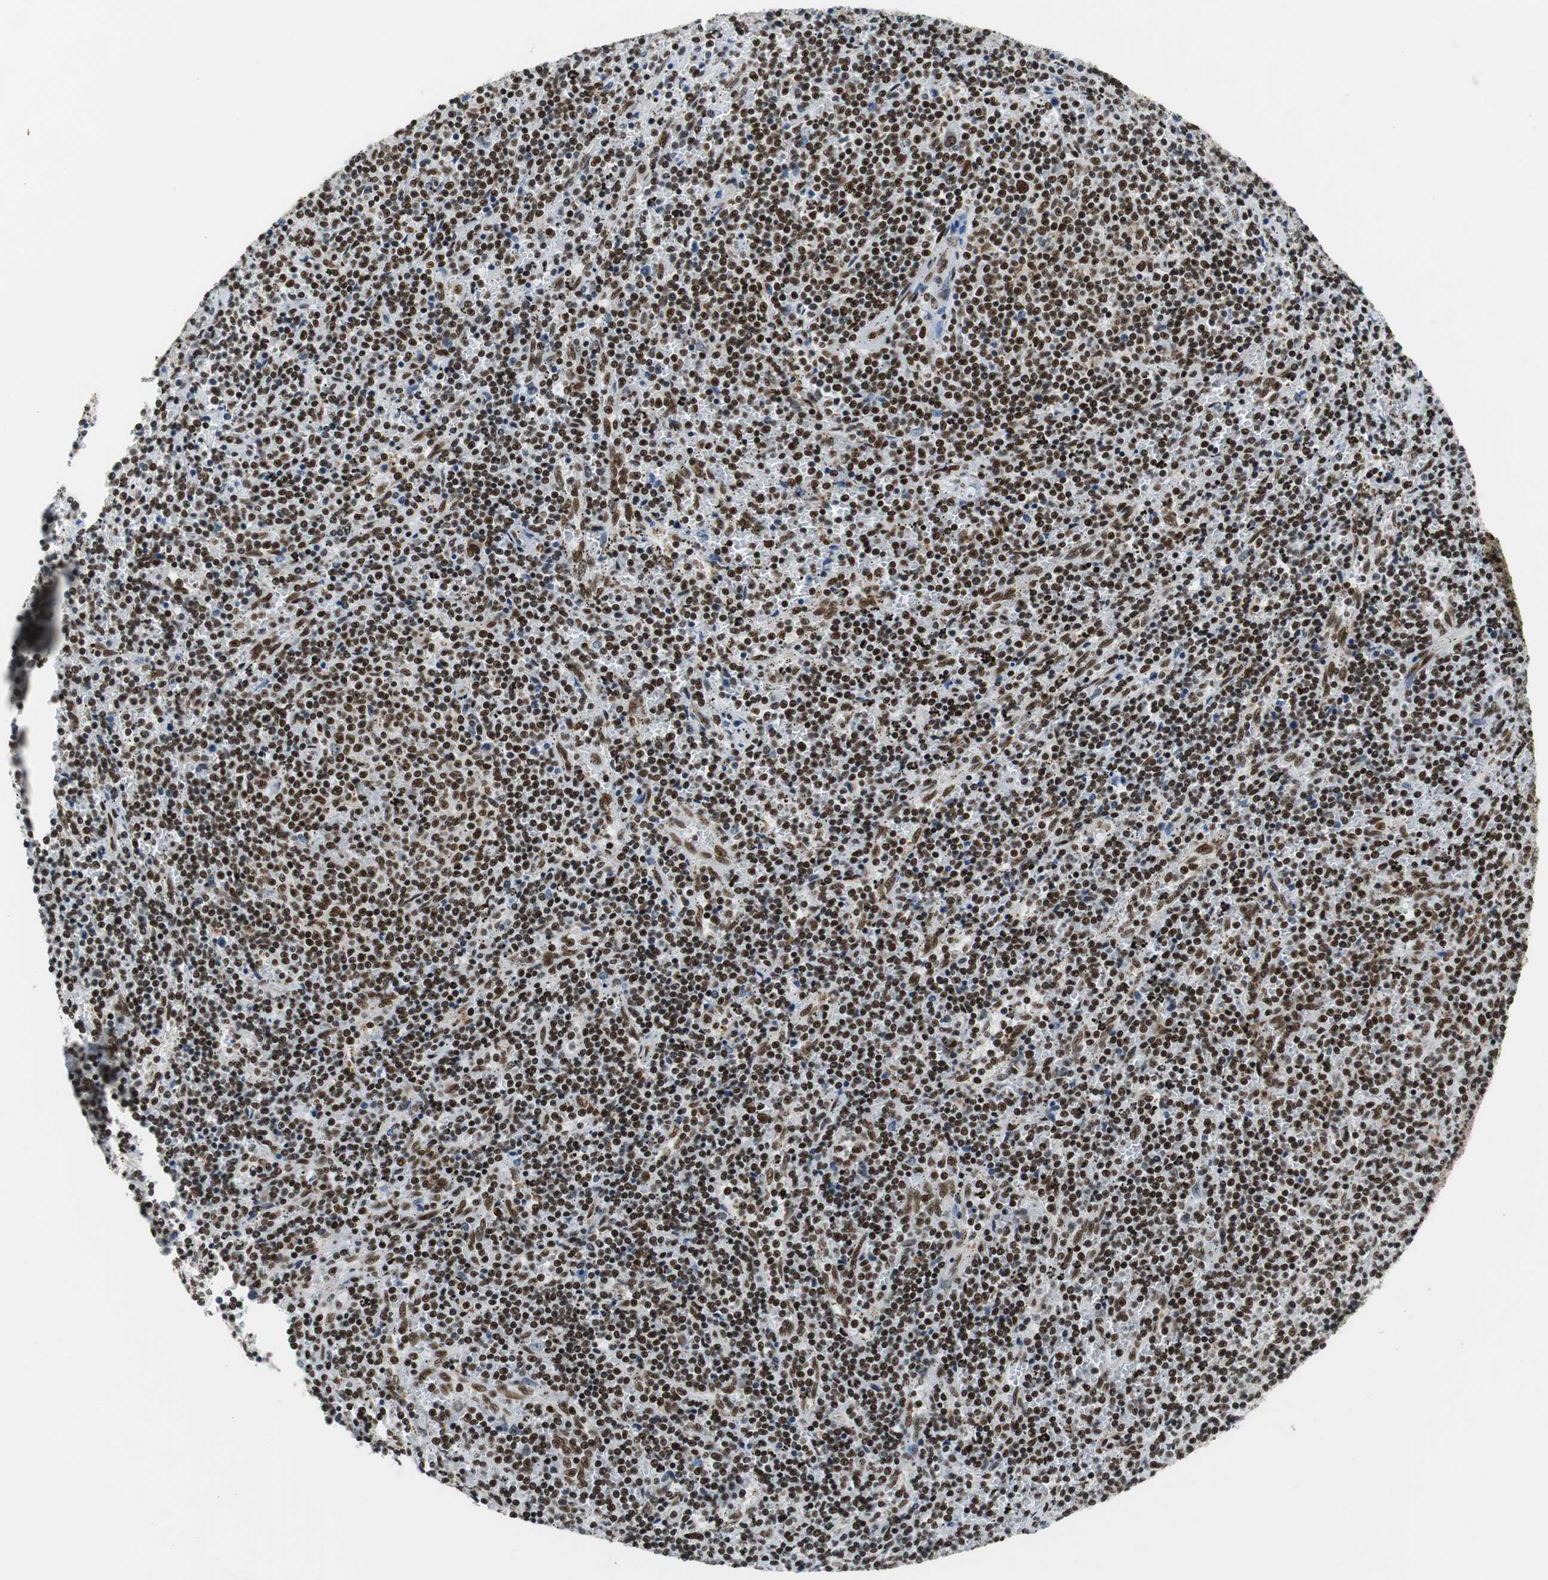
{"staining": {"intensity": "strong", "quantity": ">75%", "location": "nuclear"}, "tissue": "lymphoma", "cell_type": "Tumor cells", "image_type": "cancer", "snomed": [{"axis": "morphology", "description": "Malignant lymphoma, non-Hodgkin's type, Low grade"}, {"axis": "topography", "description": "Spleen"}], "caption": "An image showing strong nuclear expression in about >75% of tumor cells in lymphoma, as visualized by brown immunohistochemical staining.", "gene": "PRKDC", "patient": {"sex": "female", "age": 50}}